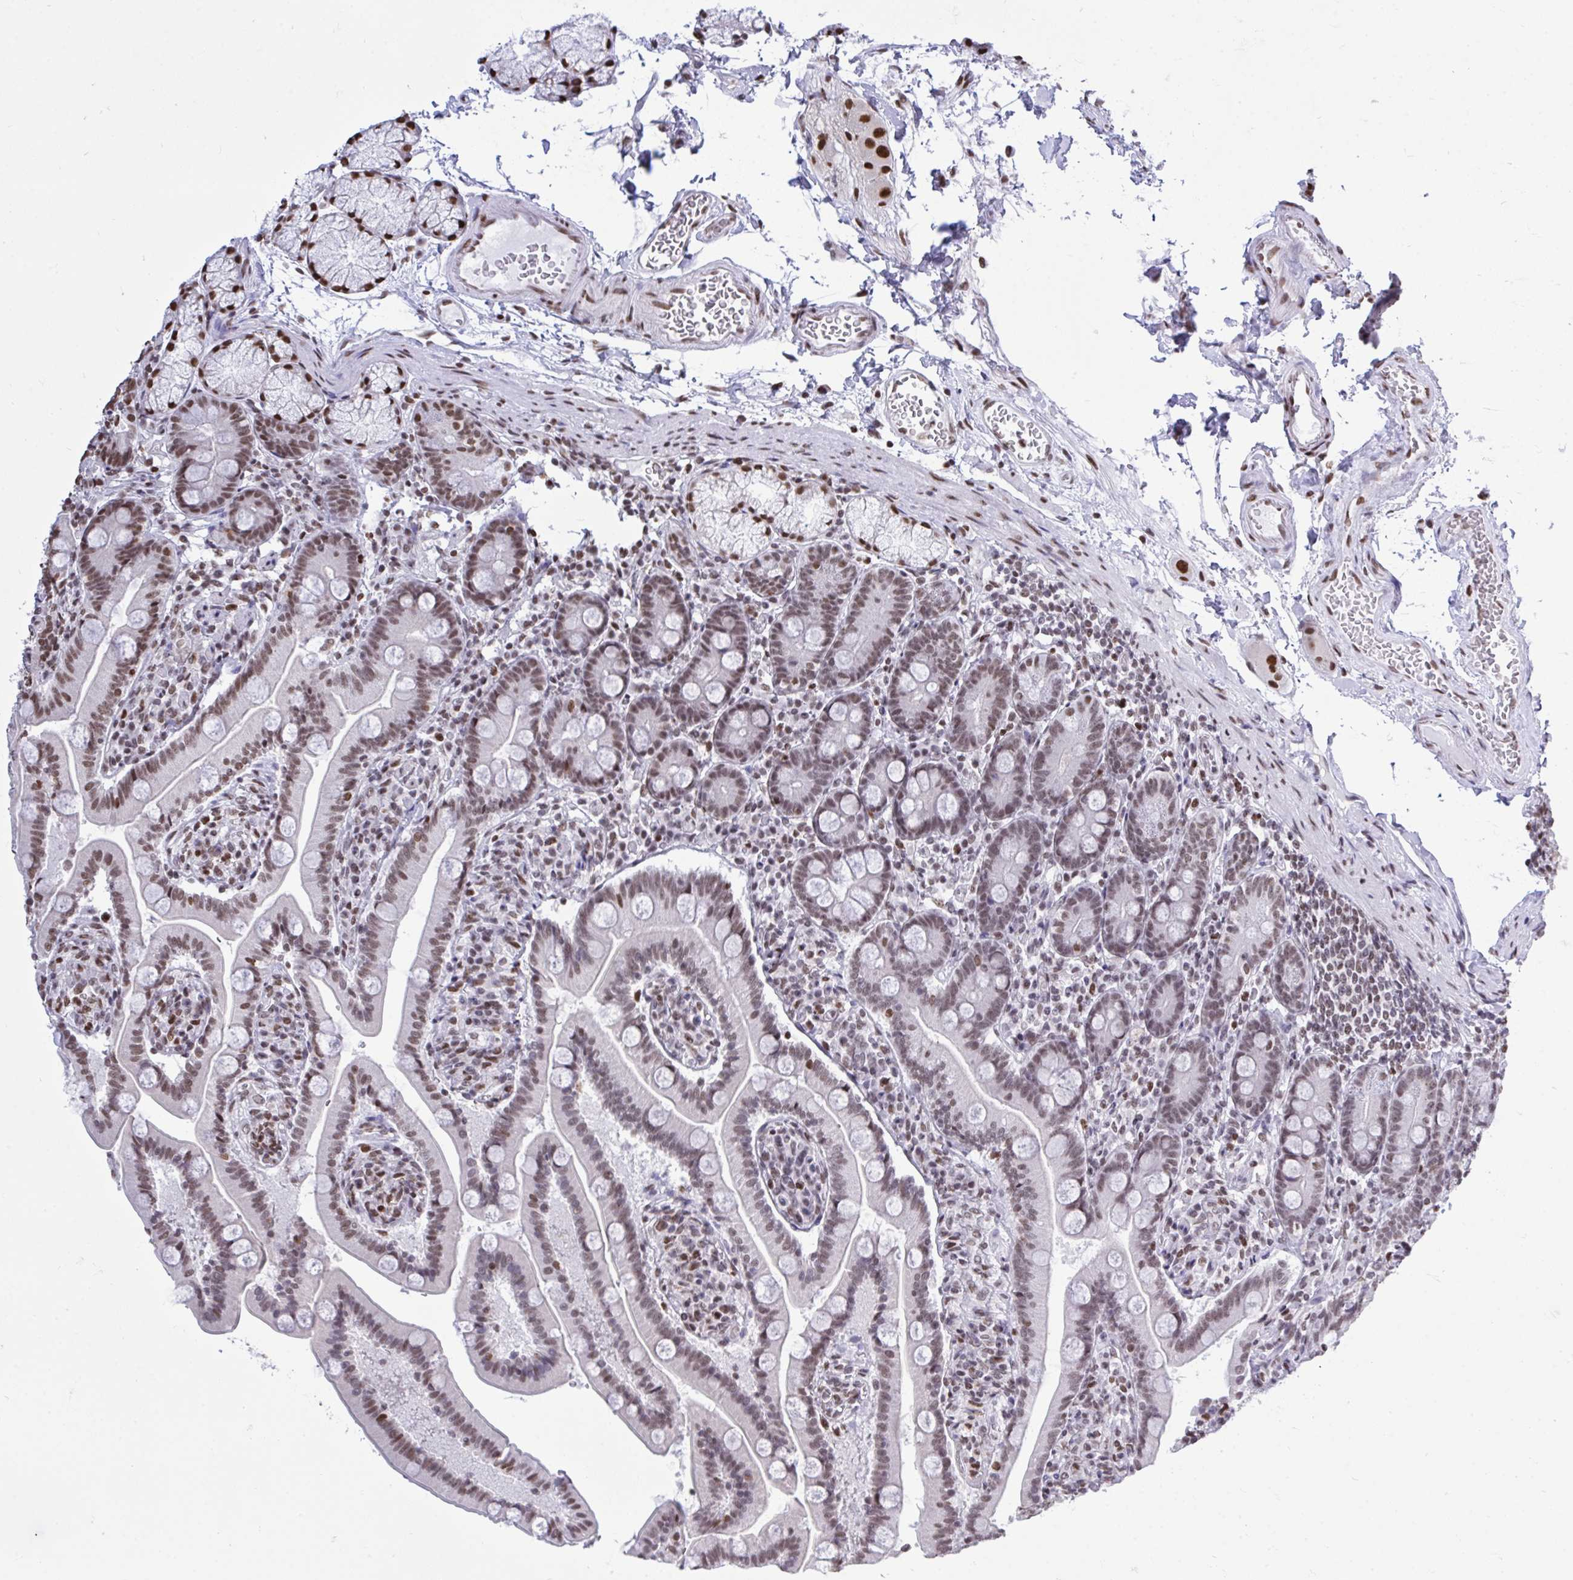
{"staining": {"intensity": "moderate", "quantity": ">75%", "location": "nuclear"}, "tissue": "duodenum", "cell_type": "Glandular cells", "image_type": "normal", "snomed": [{"axis": "morphology", "description": "Normal tissue, NOS"}, {"axis": "topography", "description": "Duodenum"}], "caption": "Moderate nuclear staining for a protein is identified in approximately >75% of glandular cells of benign duodenum using immunohistochemistry (IHC).", "gene": "HNRNPDL", "patient": {"sex": "female", "age": 67}}